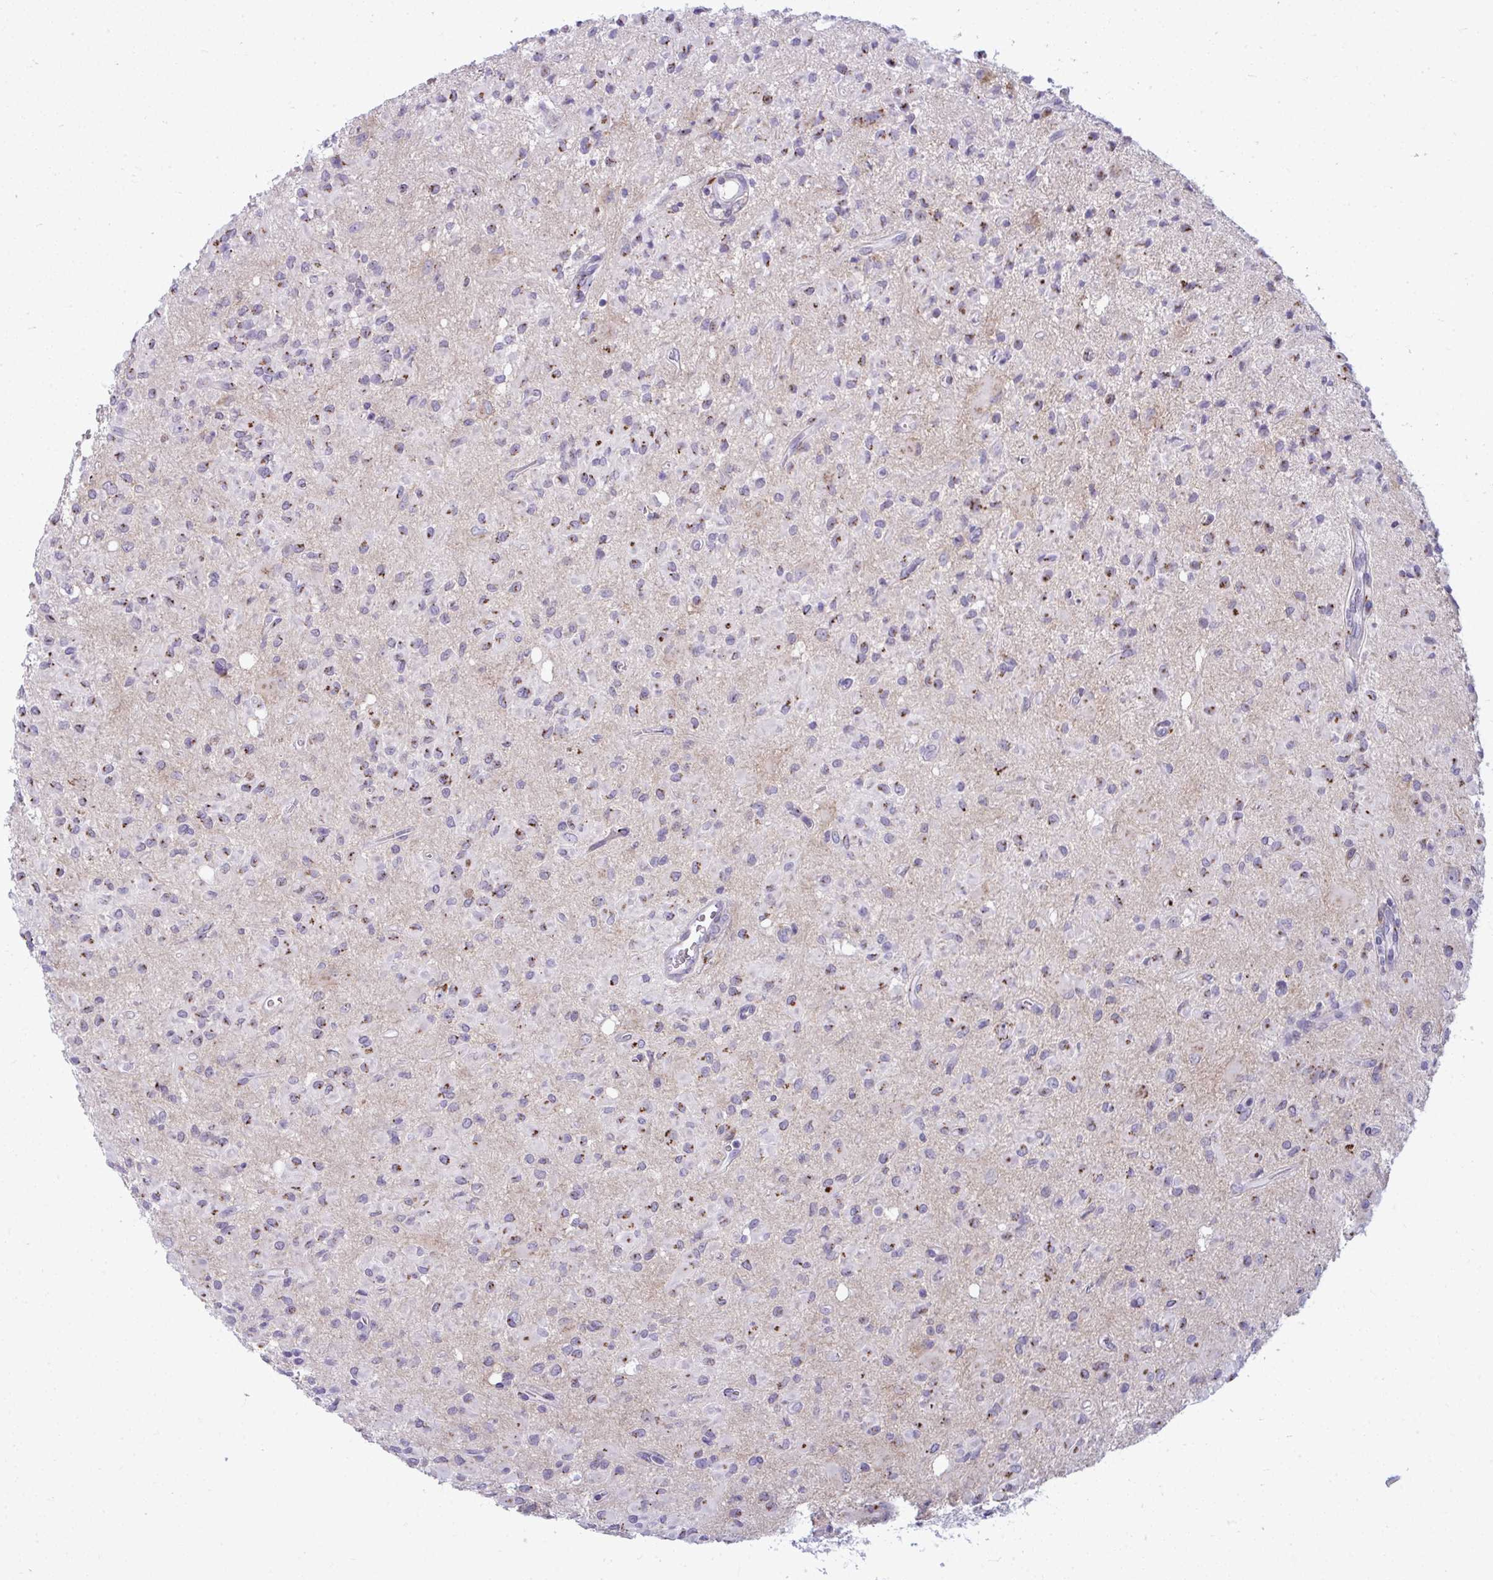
{"staining": {"intensity": "weak", "quantity": "<25%", "location": "cytoplasmic/membranous"}, "tissue": "glioma", "cell_type": "Tumor cells", "image_type": "cancer", "snomed": [{"axis": "morphology", "description": "Glioma, malignant, Low grade"}, {"axis": "topography", "description": "Brain"}], "caption": "Immunohistochemistry image of neoplastic tissue: malignant glioma (low-grade) stained with DAB reveals no significant protein staining in tumor cells.", "gene": "DTX4", "patient": {"sex": "female", "age": 33}}